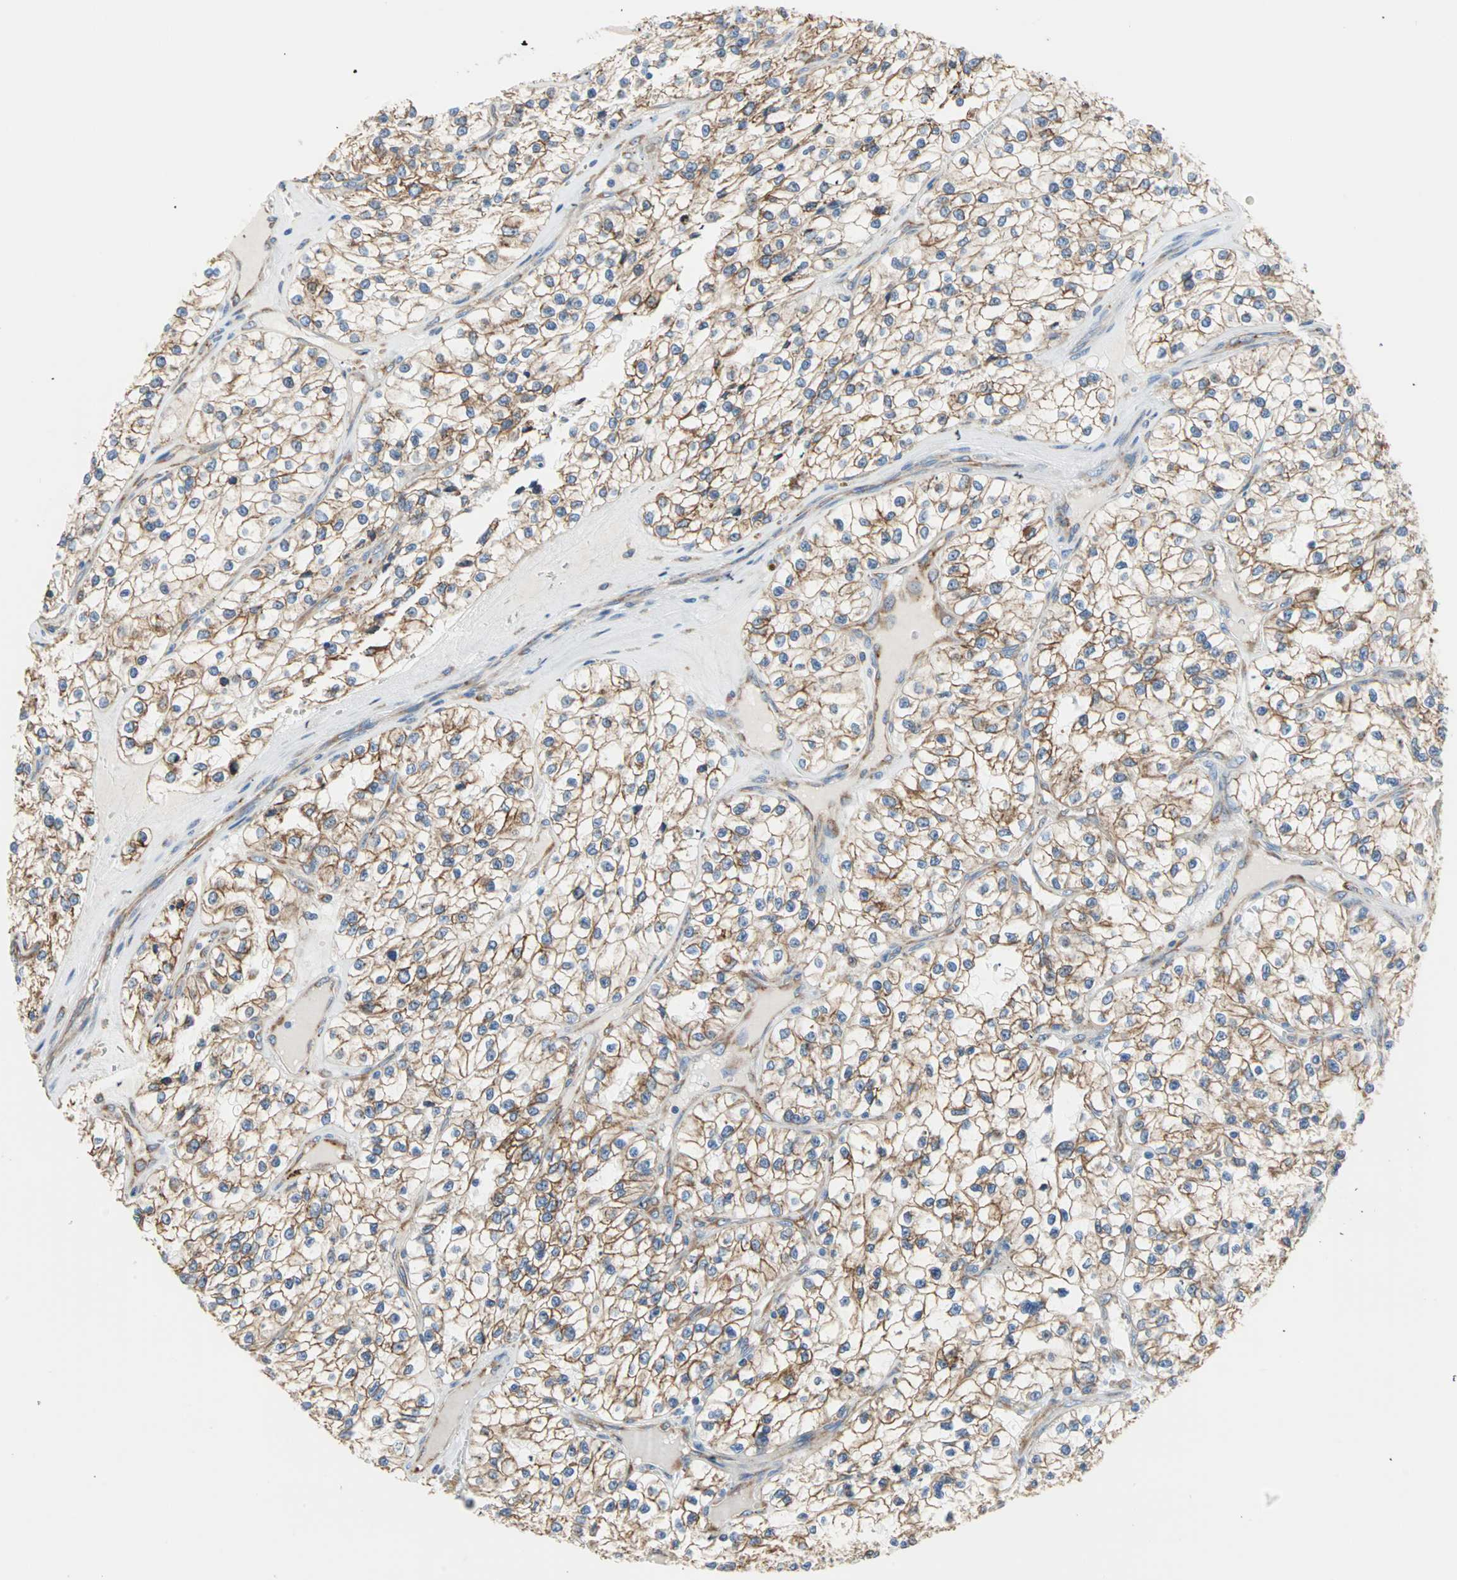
{"staining": {"intensity": "moderate", "quantity": ">75%", "location": "cytoplasmic/membranous"}, "tissue": "renal cancer", "cell_type": "Tumor cells", "image_type": "cancer", "snomed": [{"axis": "morphology", "description": "Adenocarcinoma, NOS"}, {"axis": "topography", "description": "Kidney"}], "caption": "Tumor cells reveal medium levels of moderate cytoplasmic/membranous positivity in about >75% of cells in renal cancer (adenocarcinoma).", "gene": "PLCXD1", "patient": {"sex": "female", "age": 57}}